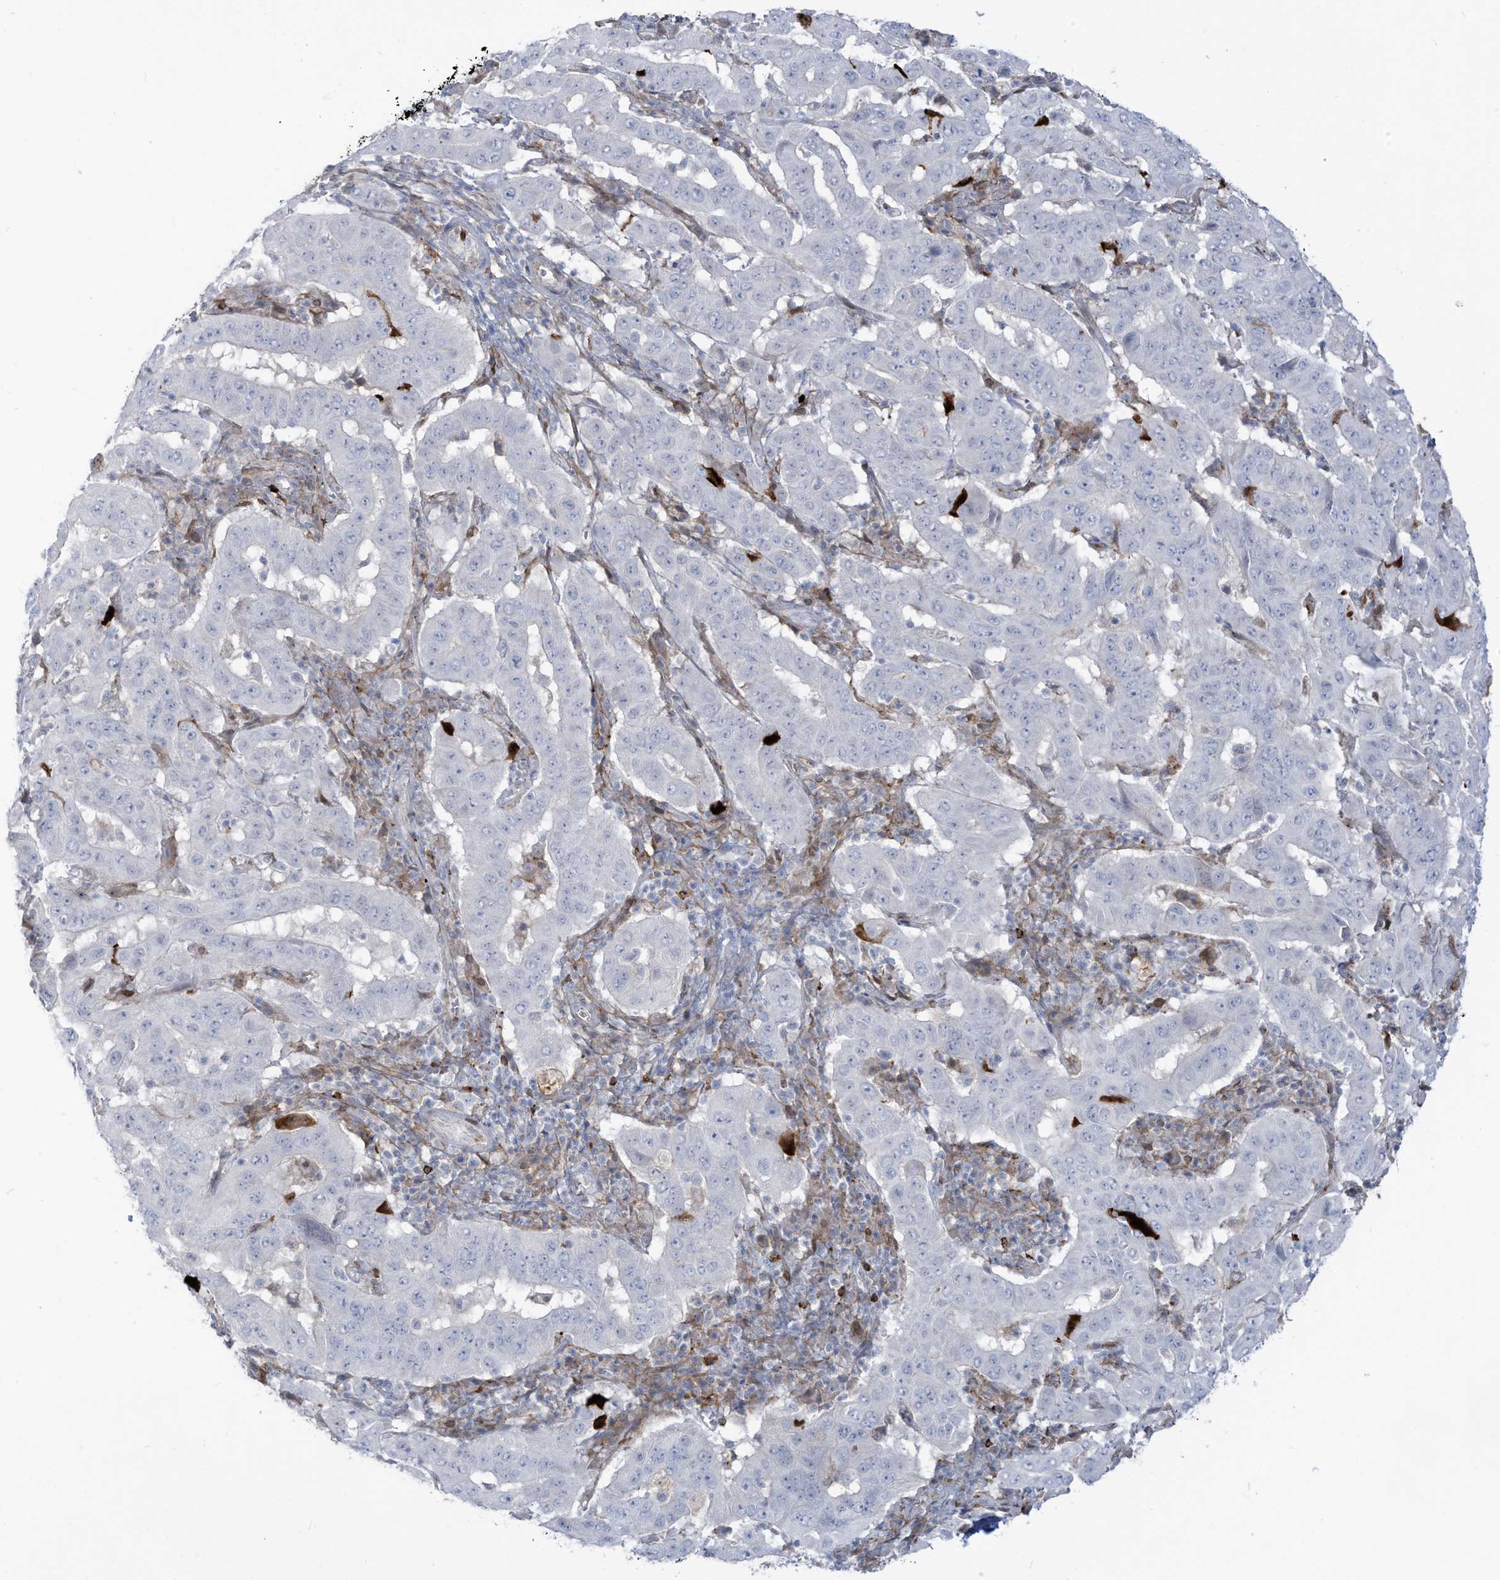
{"staining": {"intensity": "negative", "quantity": "none", "location": "none"}, "tissue": "pancreatic cancer", "cell_type": "Tumor cells", "image_type": "cancer", "snomed": [{"axis": "morphology", "description": "Adenocarcinoma, NOS"}, {"axis": "topography", "description": "Pancreas"}], "caption": "Pancreatic cancer stained for a protein using IHC reveals no expression tumor cells.", "gene": "NOTO", "patient": {"sex": "male", "age": 63}}